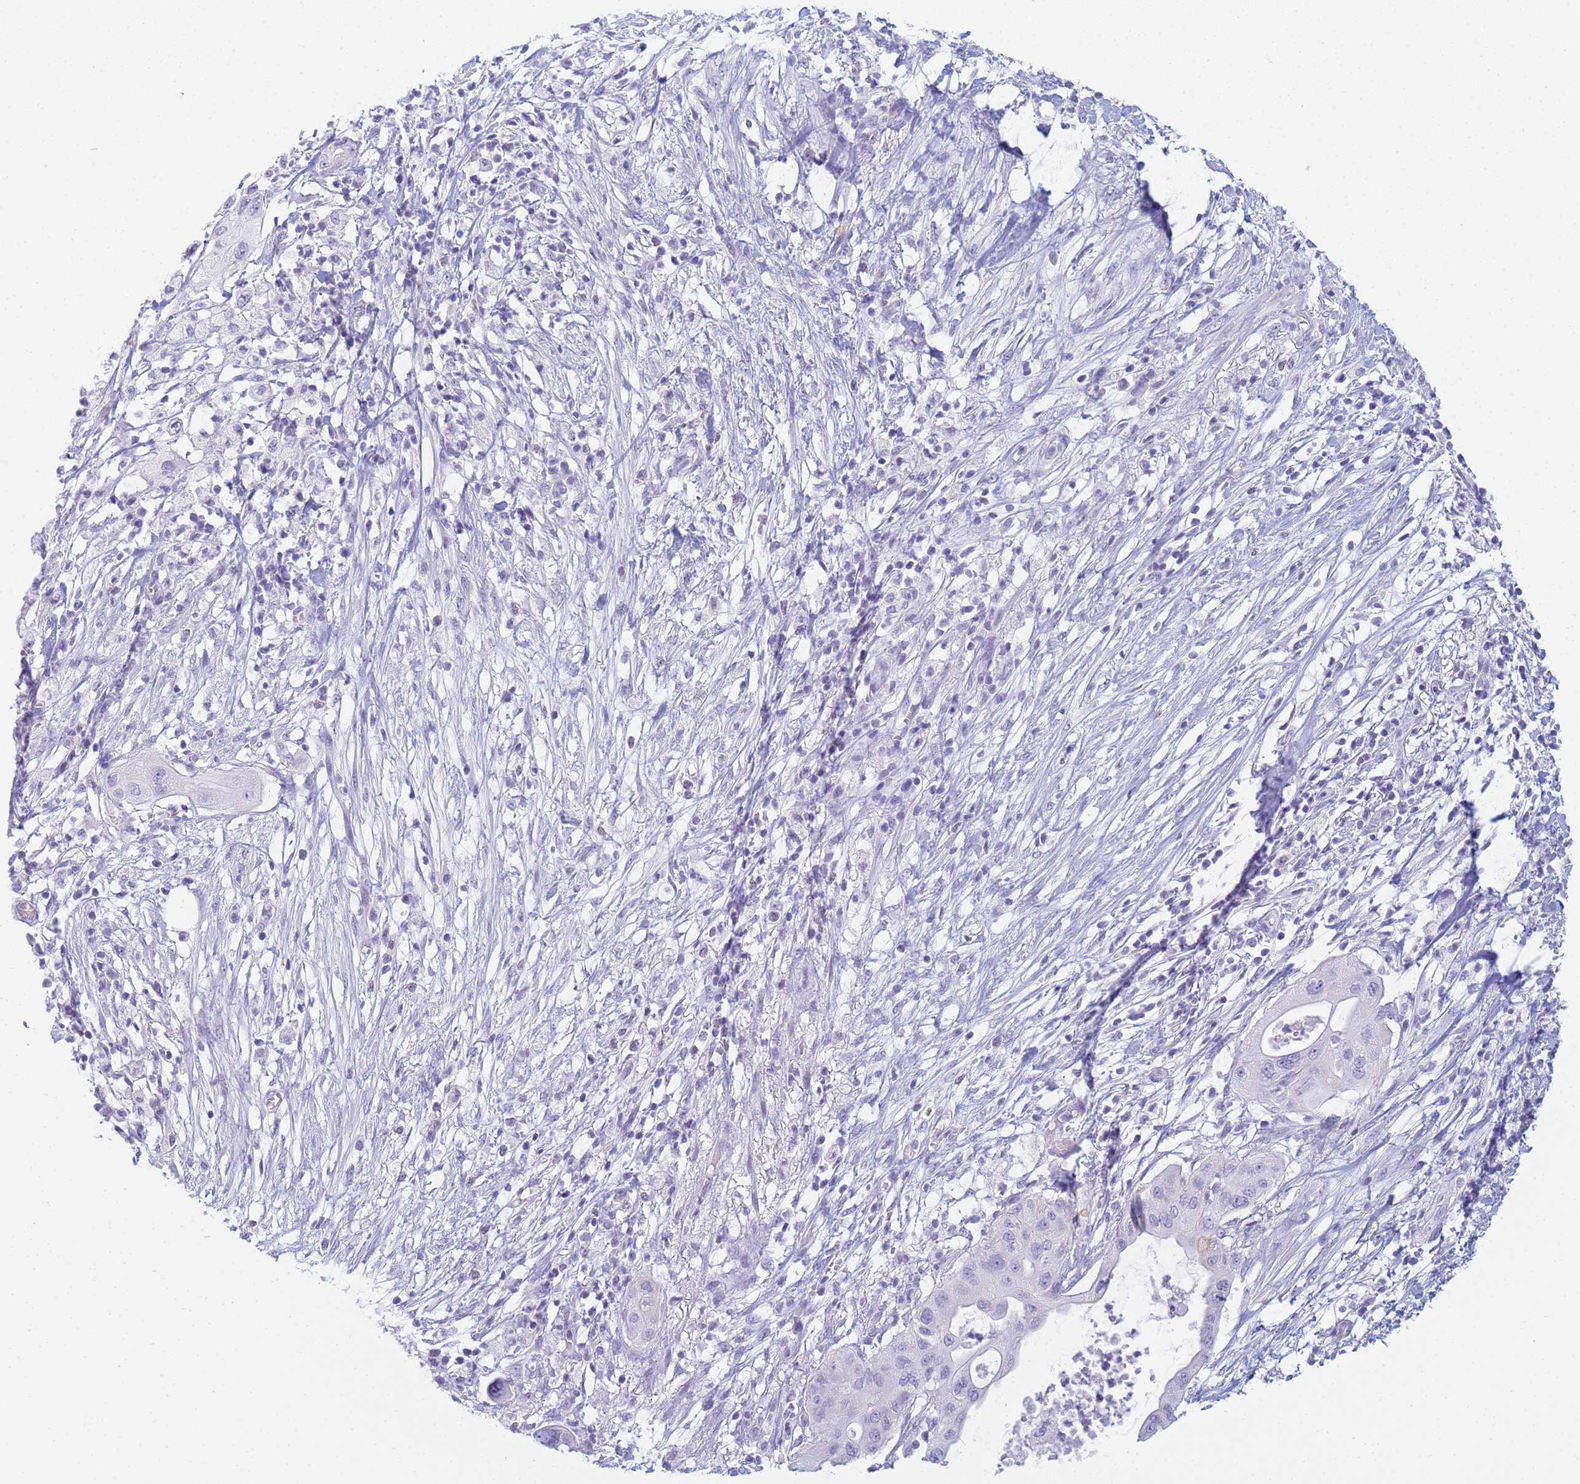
{"staining": {"intensity": "negative", "quantity": "none", "location": "none"}, "tissue": "pancreatic cancer", "cell_type": "Tumor cells", "image_type": "cancer", "snomed": [{"axis": "morphology", "description": "Adenocarcinoma, NOS"}, {"axis": "topography", "description": "Pancreas"}], "caption": "There is no significant expression in tumor cells of pancreatic cancer (adenocarcinoma).", "gene": "SNX20", "patient": {"sex": "male", "age": 68}}